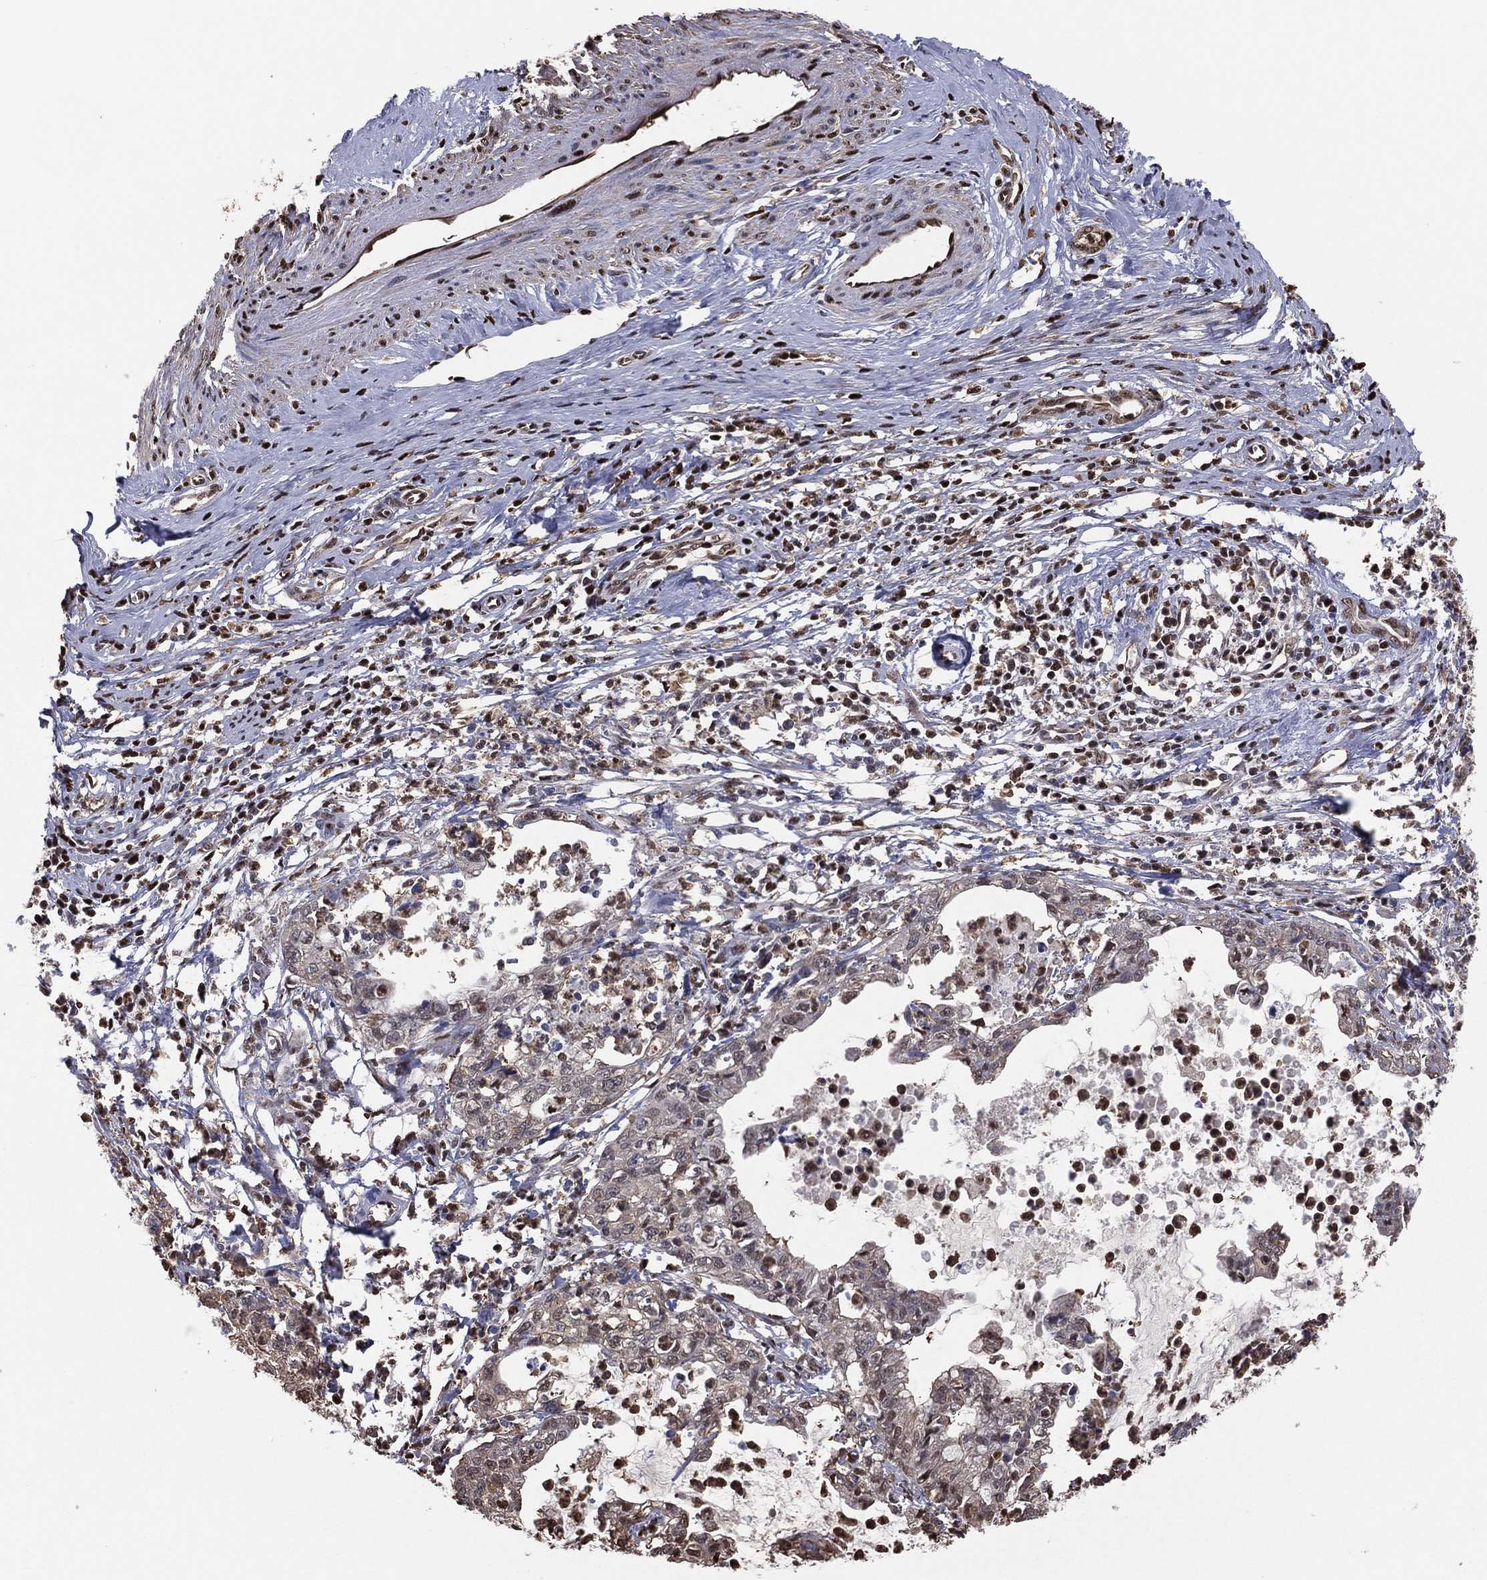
{"staining": {"intensity": "negative", "quantity": "none", "location": "none"}, "tissue": "cervical cancer", "cell_type": "Tumor cells", "image_type": "cancer", "snomed": [{"axis": "morphology", "description": "Normal tissue, NOS"}, {"axis": "morphology", "description": "Adenocarcinoma, NOS"}, {"axis": "topography", "description": "Cervix"}], "caption": "Tumor cells show no significant staining in cervical adenocarcinoma.", "gene": "GAPDH", "patient": {"sex": "female", "age": 38}}